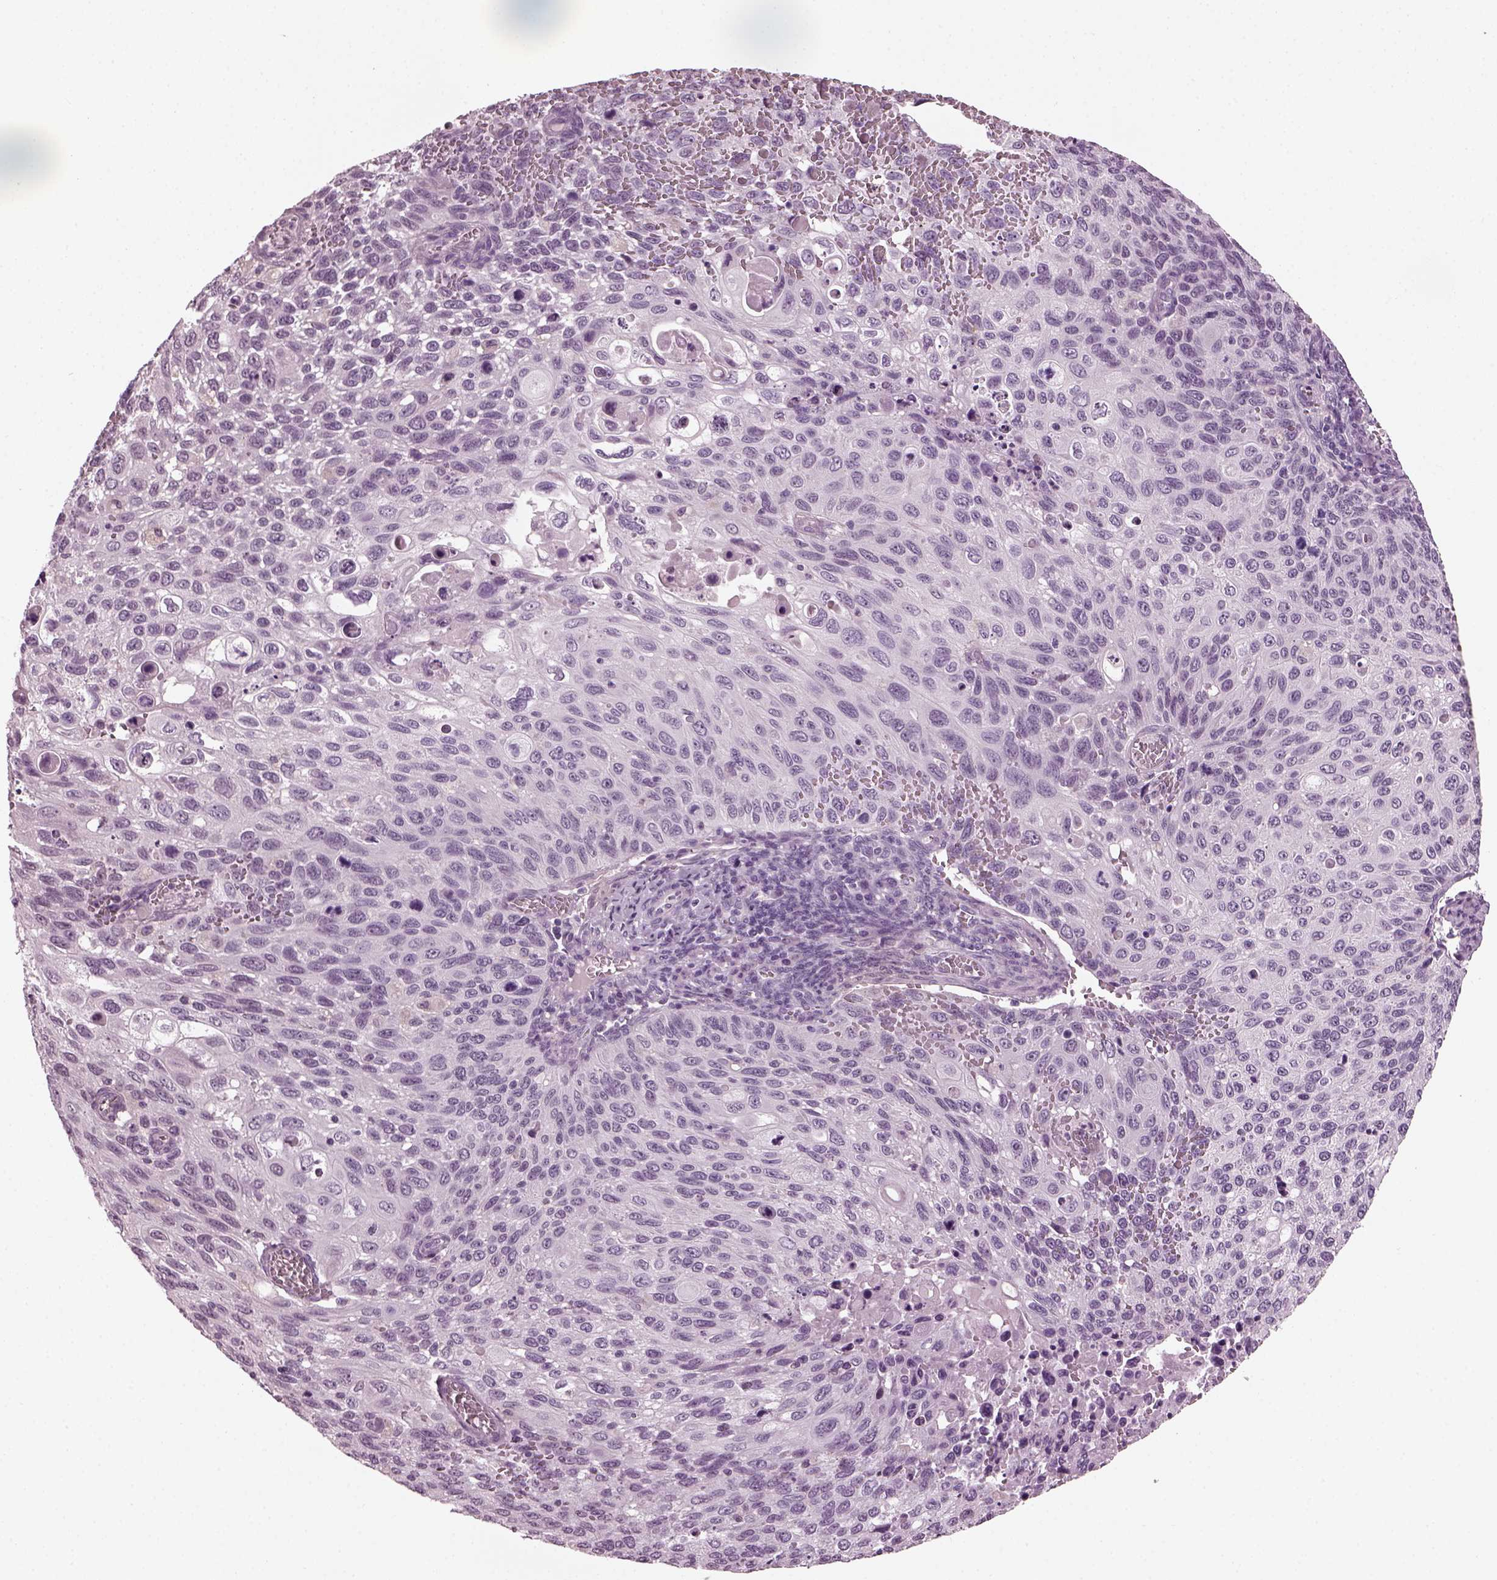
{"staining": {"intensity": "negative", "quantity": "none", "location": "none"}, "tissue": "cervical cancer", "cell_type": "Tumor cells", "image_type": "cancer", "snomed": [{"axis": "morphology", "description": "Squamous cell carcinoma, NOS"}, {"axis": "topography", "description": "Cervix"}], "caption": "Tumor cells show no significant protein expression in cervical cancer (squamous cell carcinoma). (DAB IHC with hematoxylin counter stain).", "gene": "SLC6A17", "patient": {"sex": "female", "age": 70}}